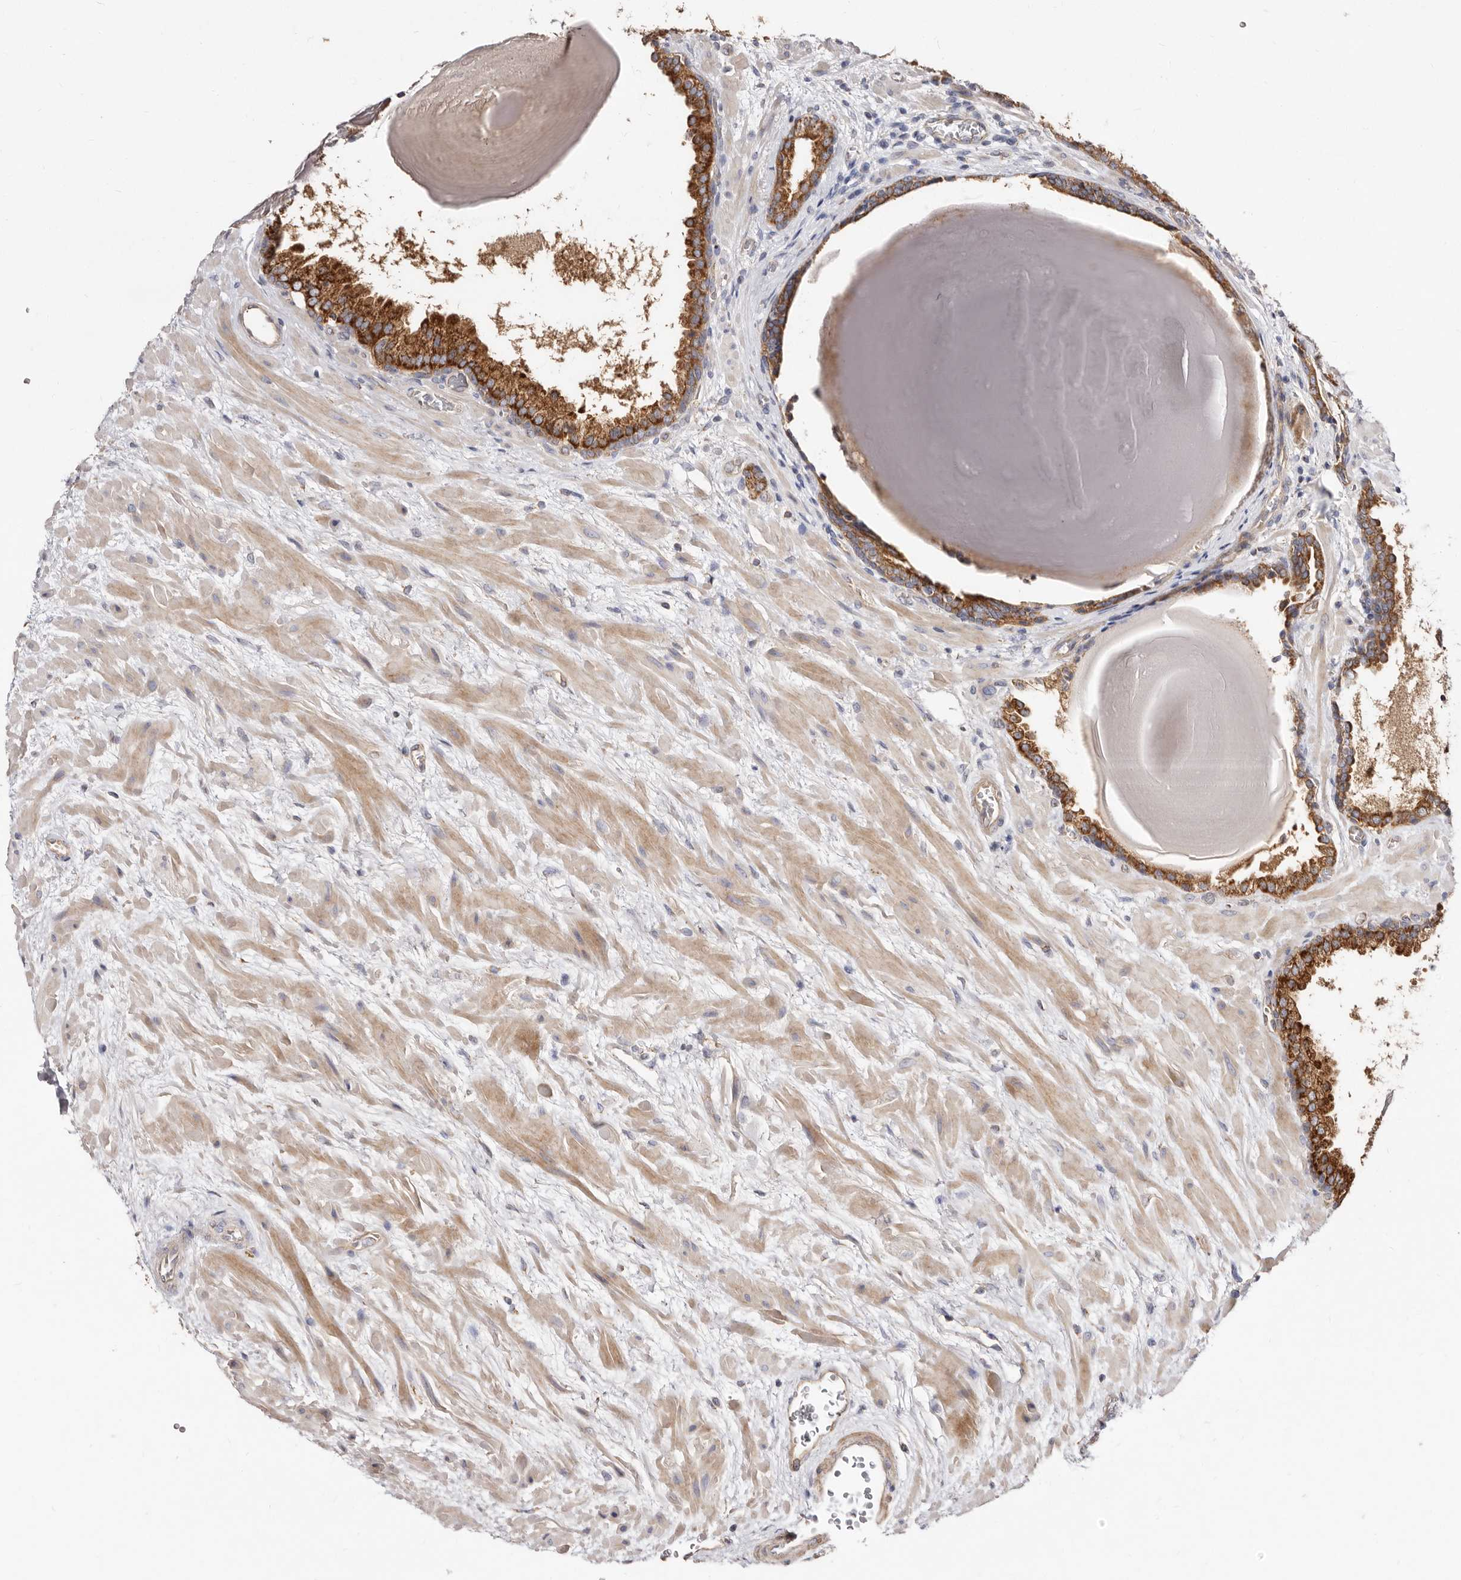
{"staining": {"intensity": "strong", "quantity": ">75%", "location": "cytoplasmic/membranous"}, "tissue": "prostate", "cell_type": "Glandular cells", "image_type": "normal", "snomed": [{"axis": "morphology", "description": "Normal tissue, NOS"}, {"axis": "topography", "description": "Prostate"}], "caption": "Immunohistochemistry (DAB (3,3'-diaminobenzidine)) staining of benign human prostate demonstrates strong cytoplasmic/membranous protein expression in about >75% of glandular cells. Immunohistochemistry (ihc) stains the protein of interest in brown and the nuclei are stained blue.", "gene": "BAIAP2L1", "patient": {"sex": "male", "age": 48}}